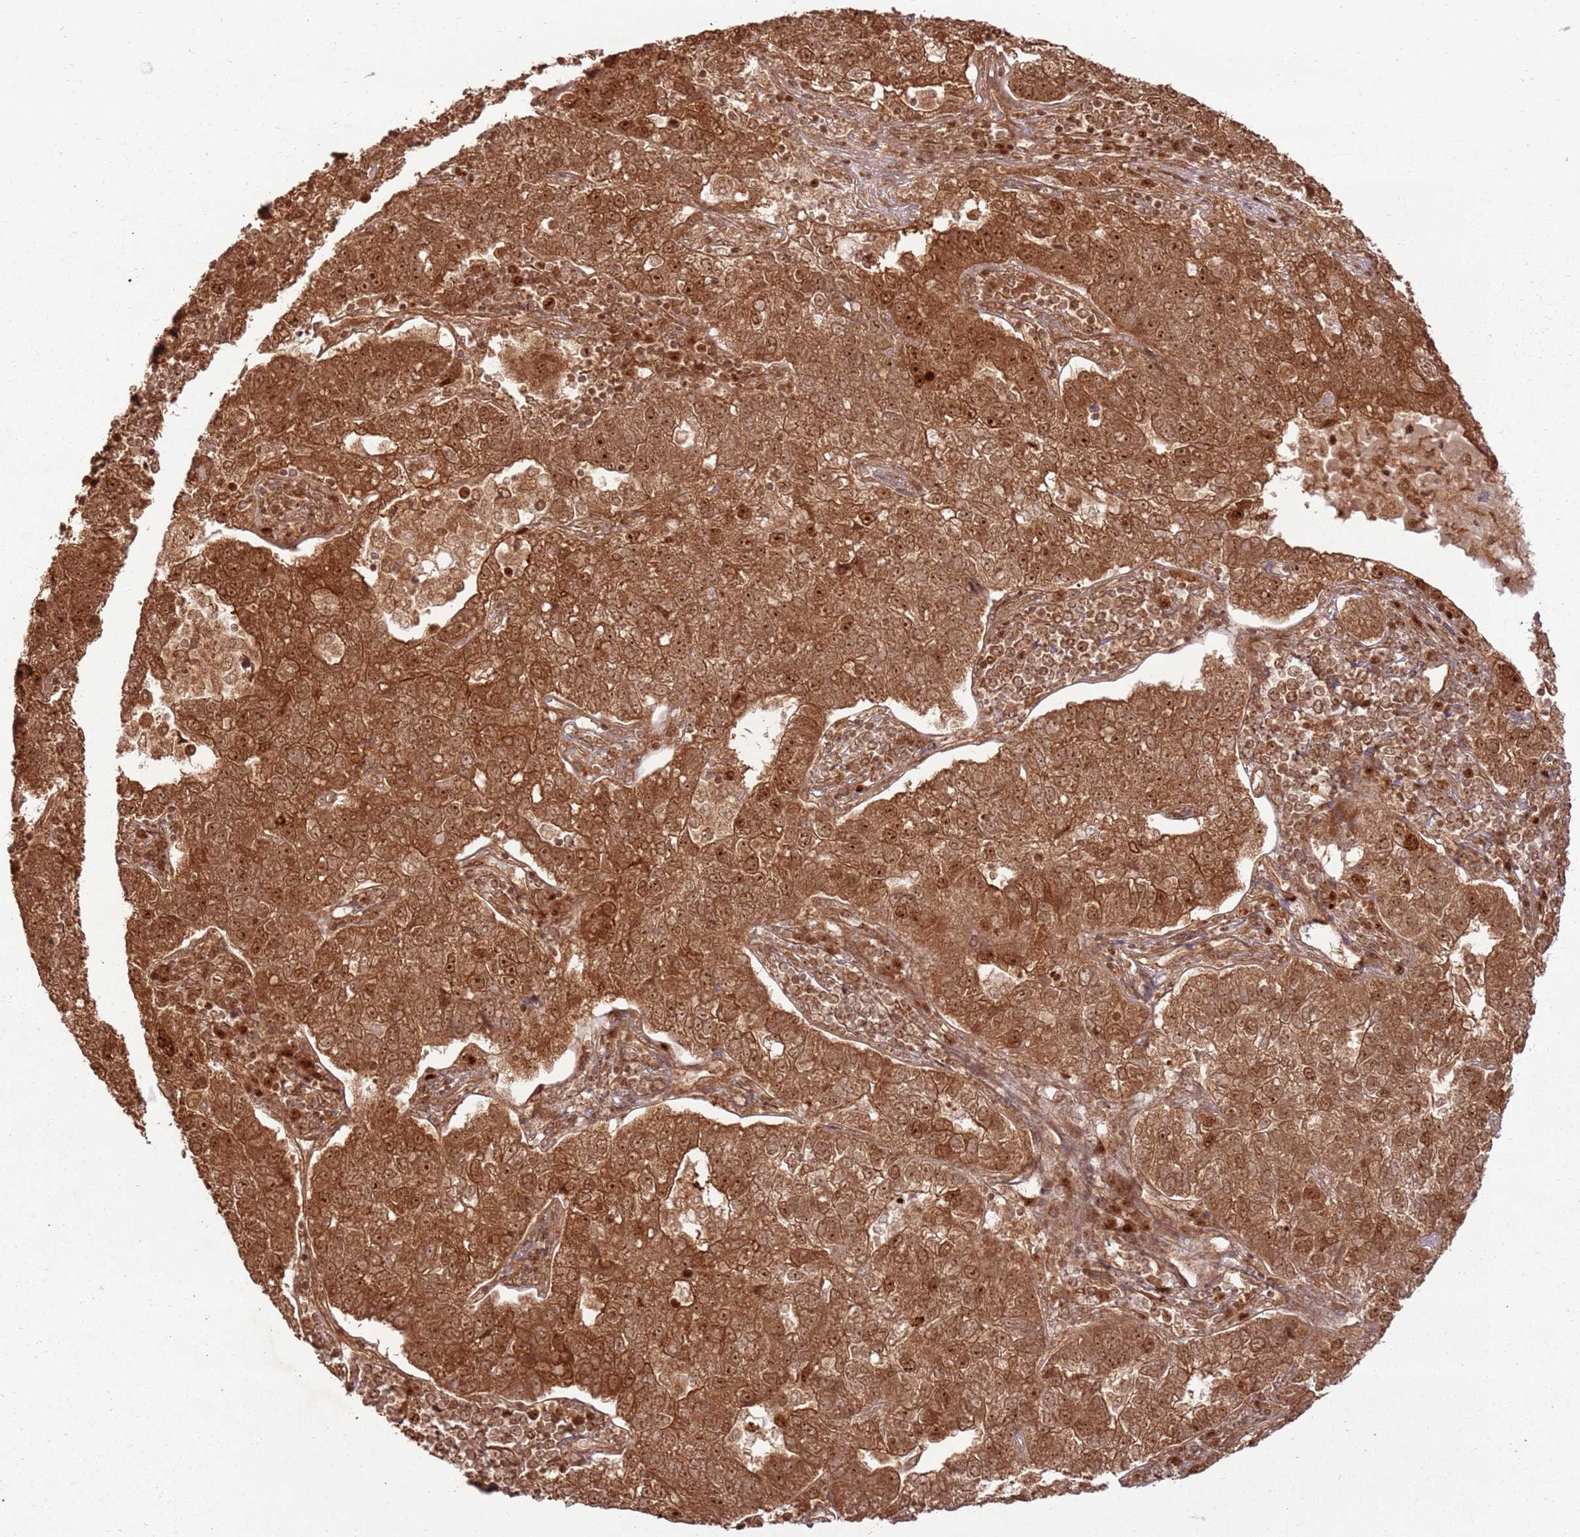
{"staining": {"intensity": "strong", "quantity": ">75%", "location": "cytoplasmic/membranous,nuclear"}, "tissue": "pancreatic cancer", "cell_type": "Tumor cells", "image_type": "cancer", "snomed": [{"axis": "morphology", "description": "Adenocarcinoma, NOS"}, {"axis": "topography", "description": "Pancreas"}], "caption": "Pancreatic cancer (adenocarcinoma) was stained to show a protein in brown. There is high levels of strong cytoplasmic/membranous and nuclear positivity in approximately >75% of tumor cells.", "gene": "TBC1D13", "patient": {"sex": "female", "age": 61}}